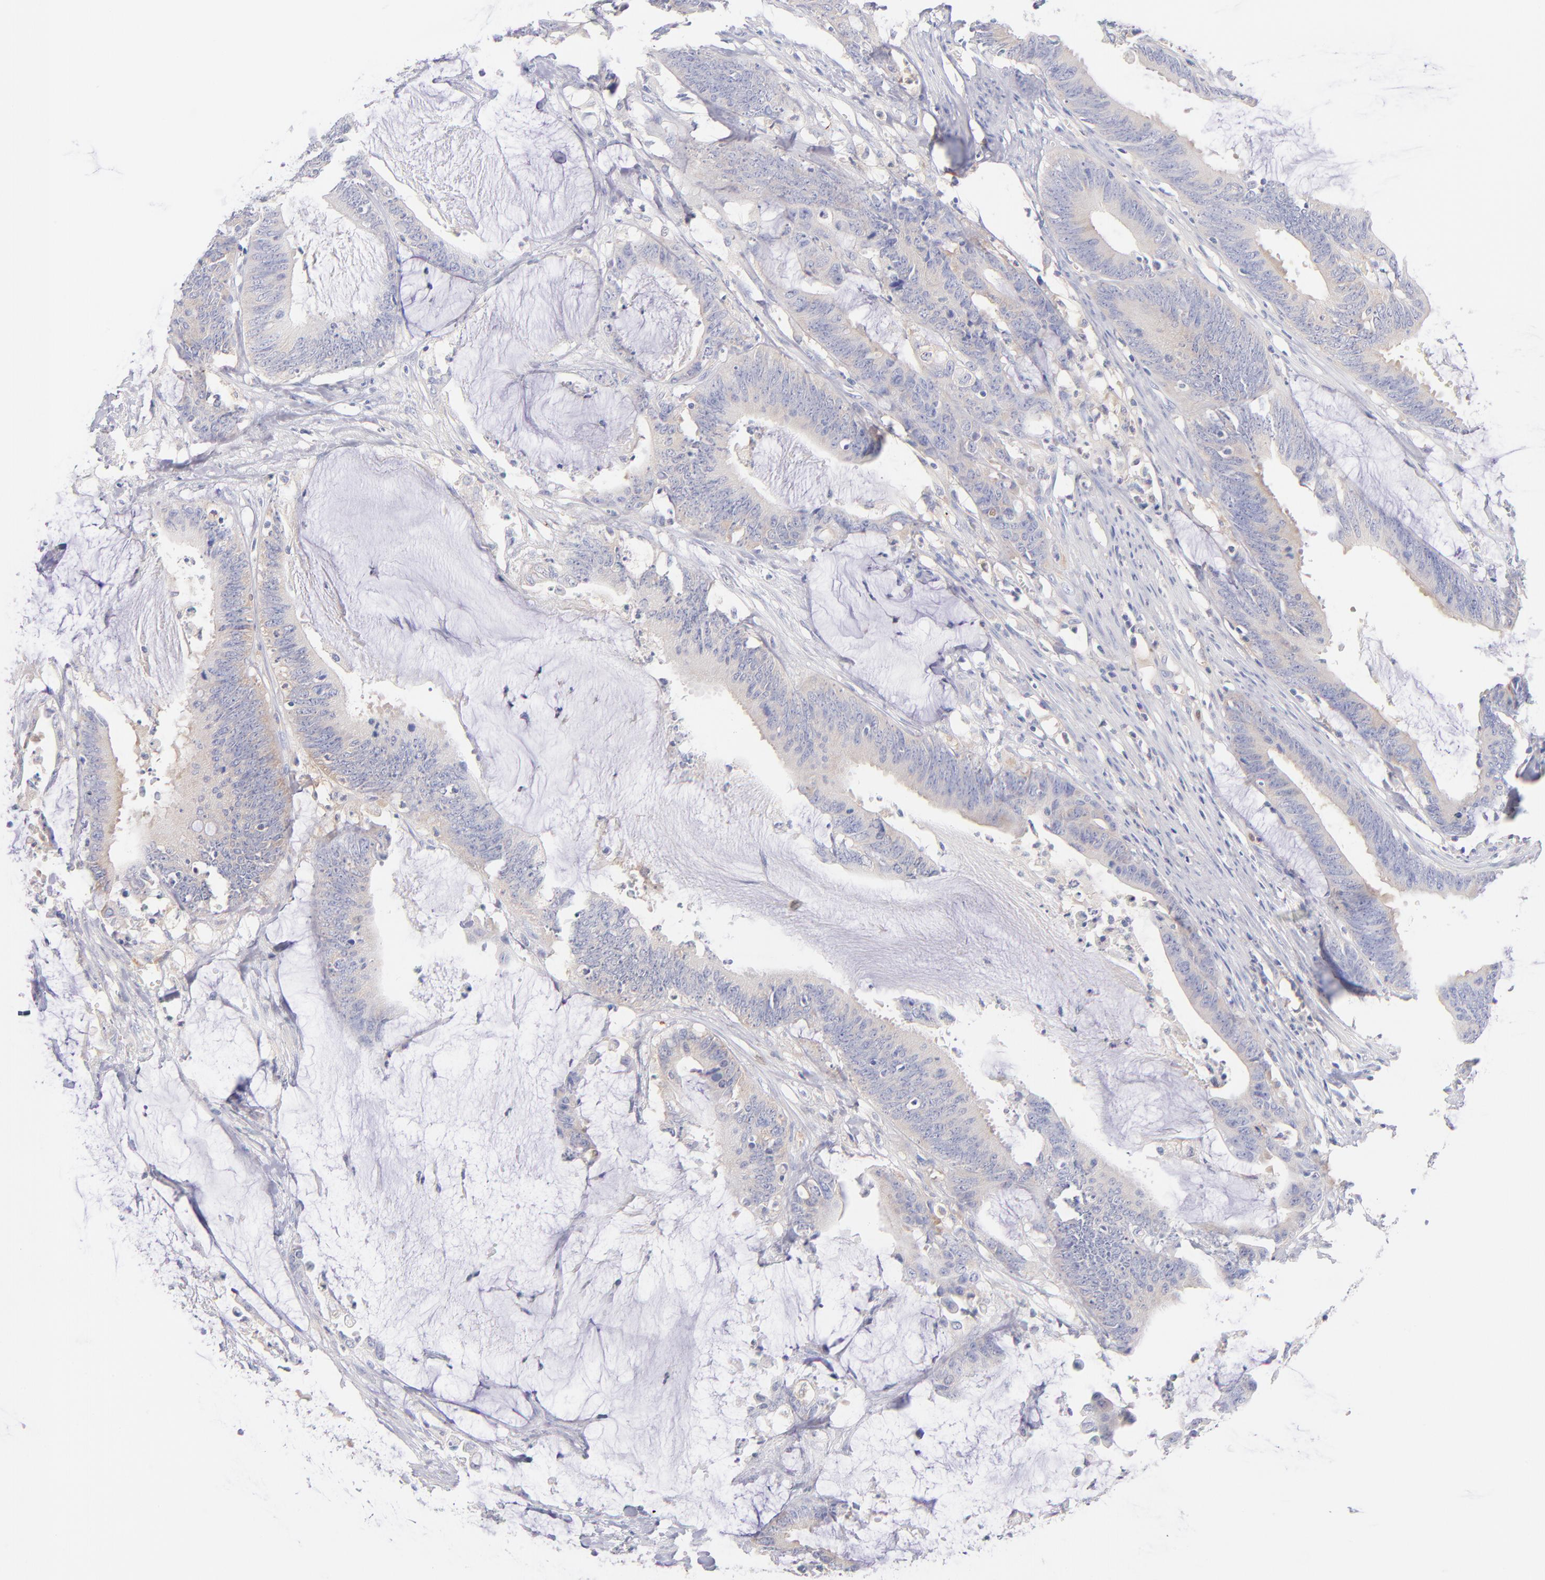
{"staining": {"intensity": "weak", "quantity": "25%-75%", "location": "cytoplasmic/membranous"}, "tissue": "colorectal cancer", "cell_type": "Tumor cells", "image_type": "cancer", "snomed": [{"axis": "morphology", "description": "Adenocarcinoma, NOS"}, {"axis": "topography", "description": "Rectum"}], "caption": "Colorectal cancer stained with a protein marker exhibits weak staining in tumor cells.", "gene": "HP", "patient": {"sex": "female", "age": 66}}